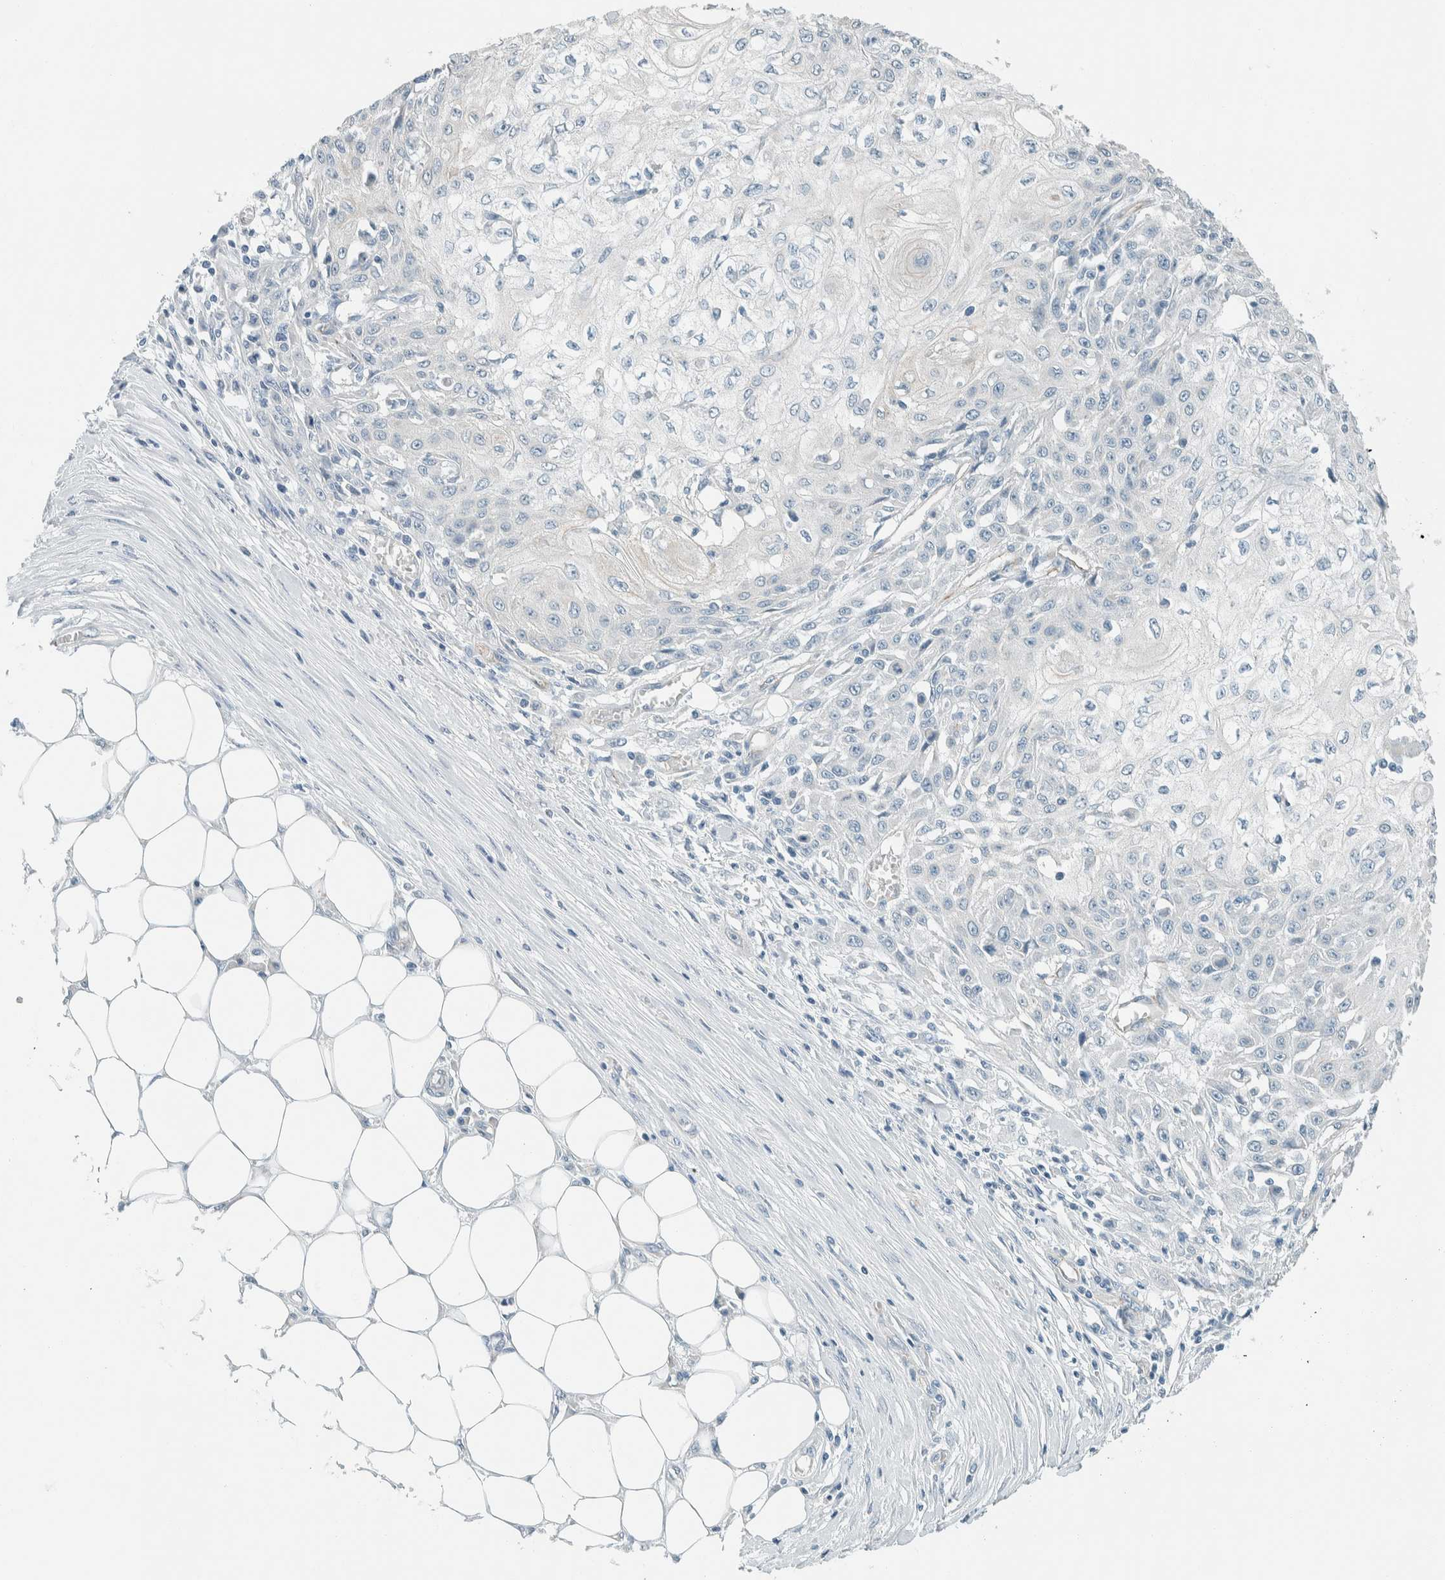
{"staining": {"intensity": "negative", "quantity": "none", "location": "none"}, "tissue": "skin cancer", "cell_type": "Tumor cells", "image_type": "cancer", "snomed": [{"axis": "morphology", "description": "Squamous cell carcinoma, NOS"}, {"axis": "morphology", "description": "Squamous cell carcinoma, metastatic, NOS"}, {"axis": "topography", "description": "Skin"}, {"axis": "topography", "description": "Lymph node"}], "caption": "Squamous cell carcinoma (skin) was stained to show a protein in brown. There is no significant staining in tumor cells.", "gene": "SLFN12", "patient": {"sex": "male", "age": 75}}